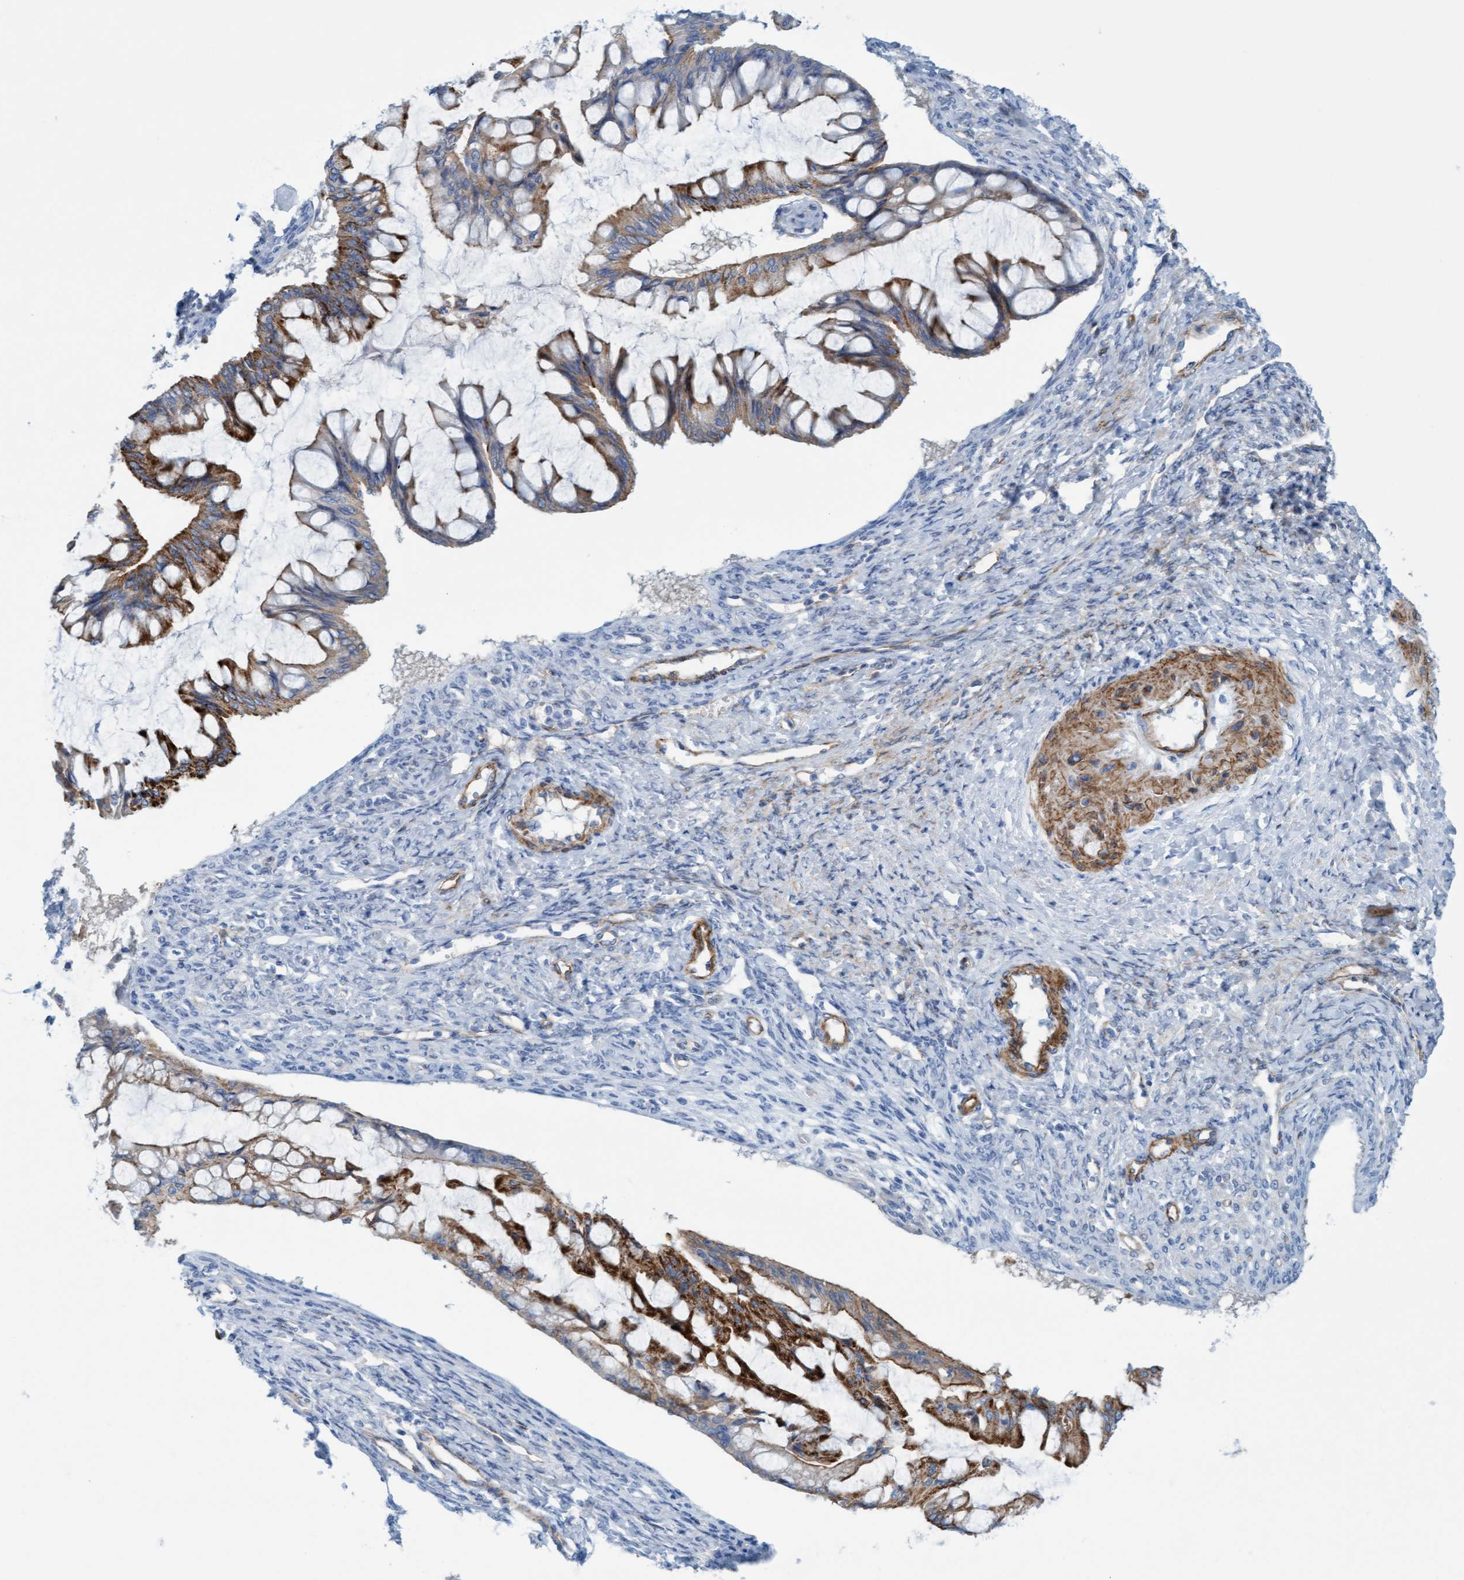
{"staining": {"intensity": "moderate", "quantity": ">75%", "location": "cytoplasmic/membranous"}, "tissue": "ovarian cancer", "cell_type": "Tumor cells", "image_type": "cancer", "snomed": [{"axis": "morphology", "description": "Cystadenocarcinoma, mucinous, NOS"}, {"axis": "topography", "description": "Ovary"}], "caption": "Ovarian cancer (mucinous cystadenocarcinoma) was stained to show a protein in brown. There is medium levels of moderate cytoplasmic/membranous expression in approximately >75% of tumor cells. Nuclei are stained in blue.", "gene": "MTFR1", "patient": {"sex": "female", "age": 73}}